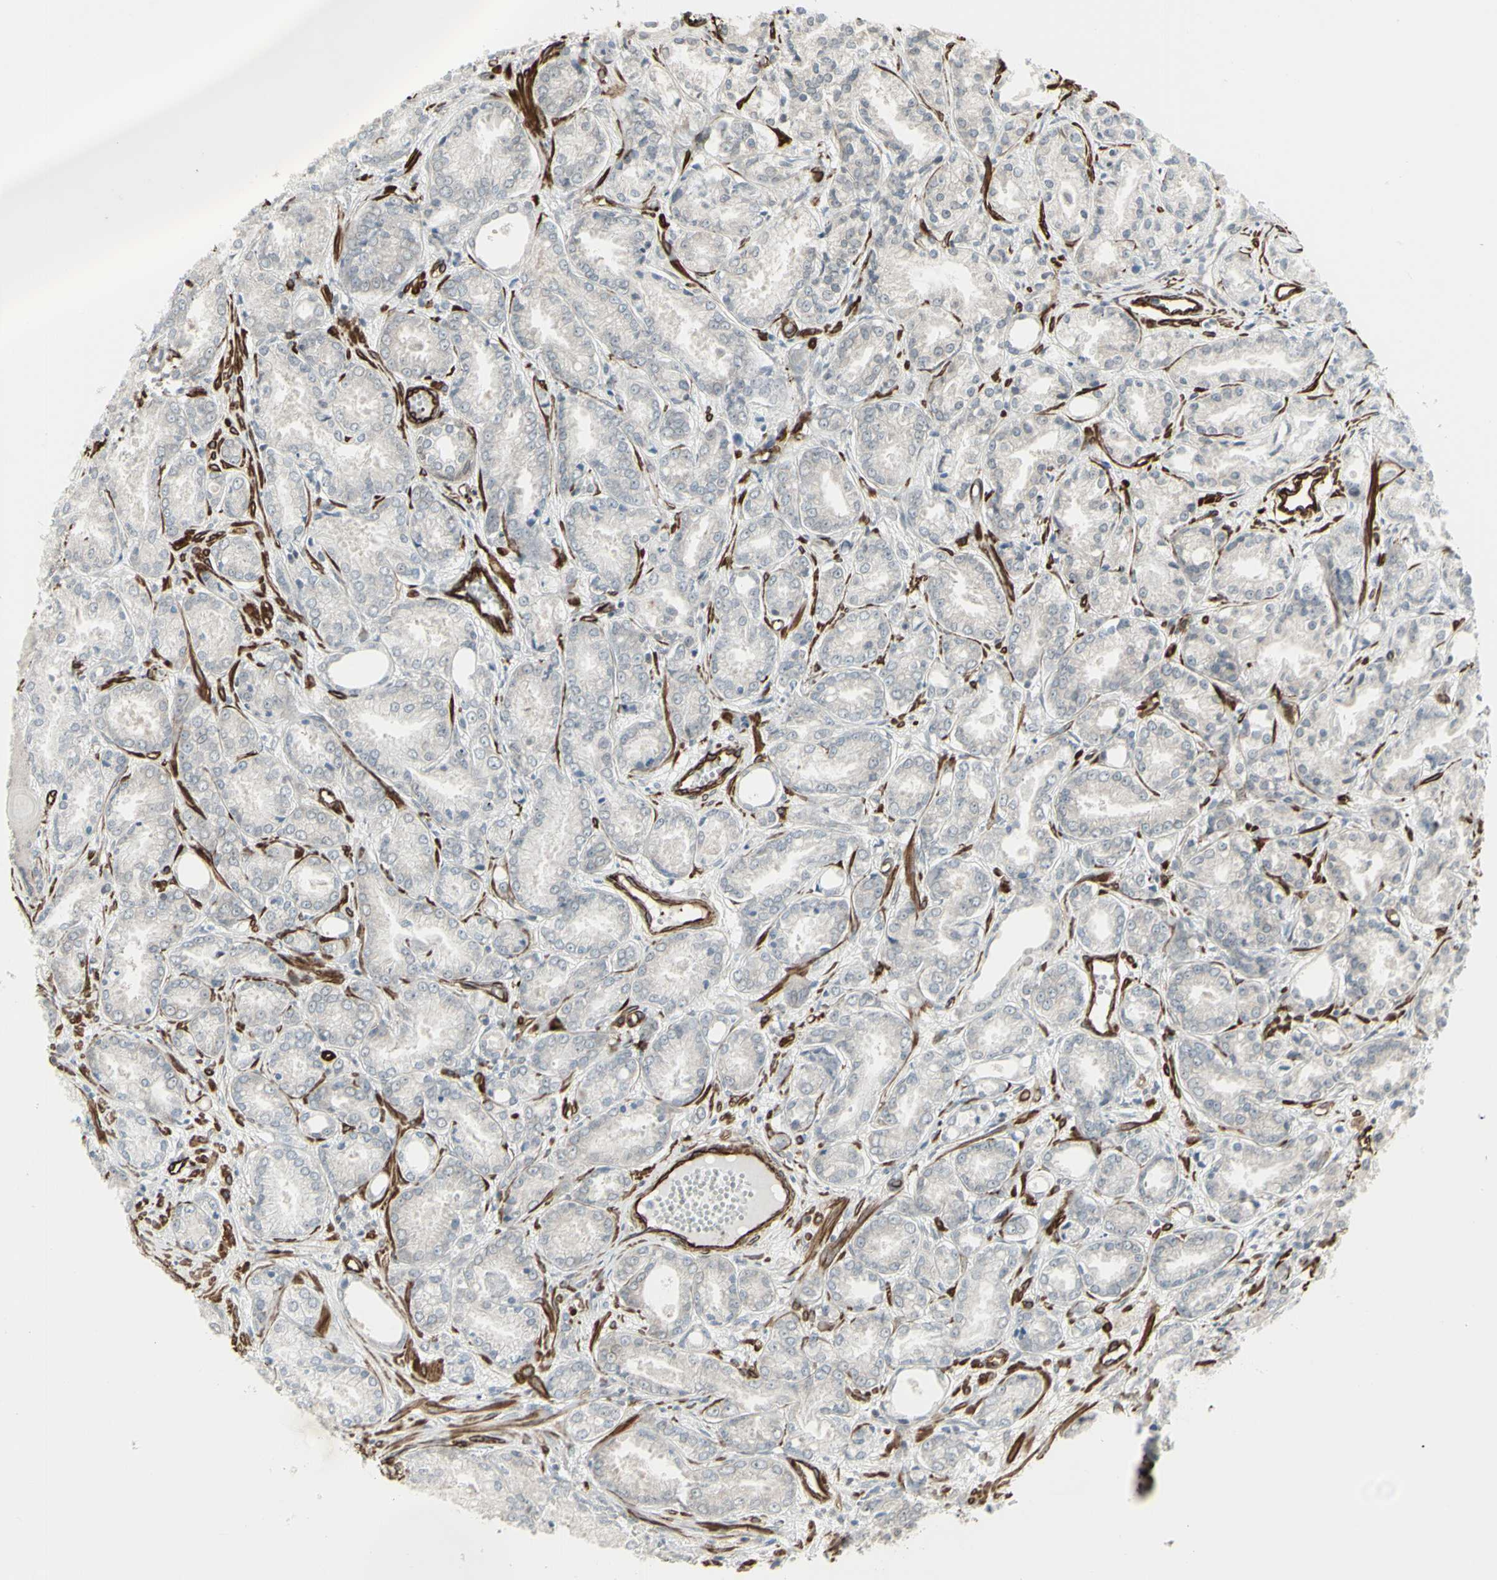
{"staining": {"intensity": "negative", "quantity": "none", "location": "none"}, "tissue": "prostate cancer", "cell_type": "Tumor cells", "image_type": "cancer", "snomed": [{"axis": "morphology", "description": "Adenocarcinoma, Low grade"}, {"axis": "topography", "description": "Prostate"}], "caption": "The immunohistochemistry (IHC) photomicrograph has no significant expression in tumor cells of adenocarcinoma (low-grade) (prostate) tissue.", "gene": "DTX3L", "patient": {"sex": "male", "age": 72}}